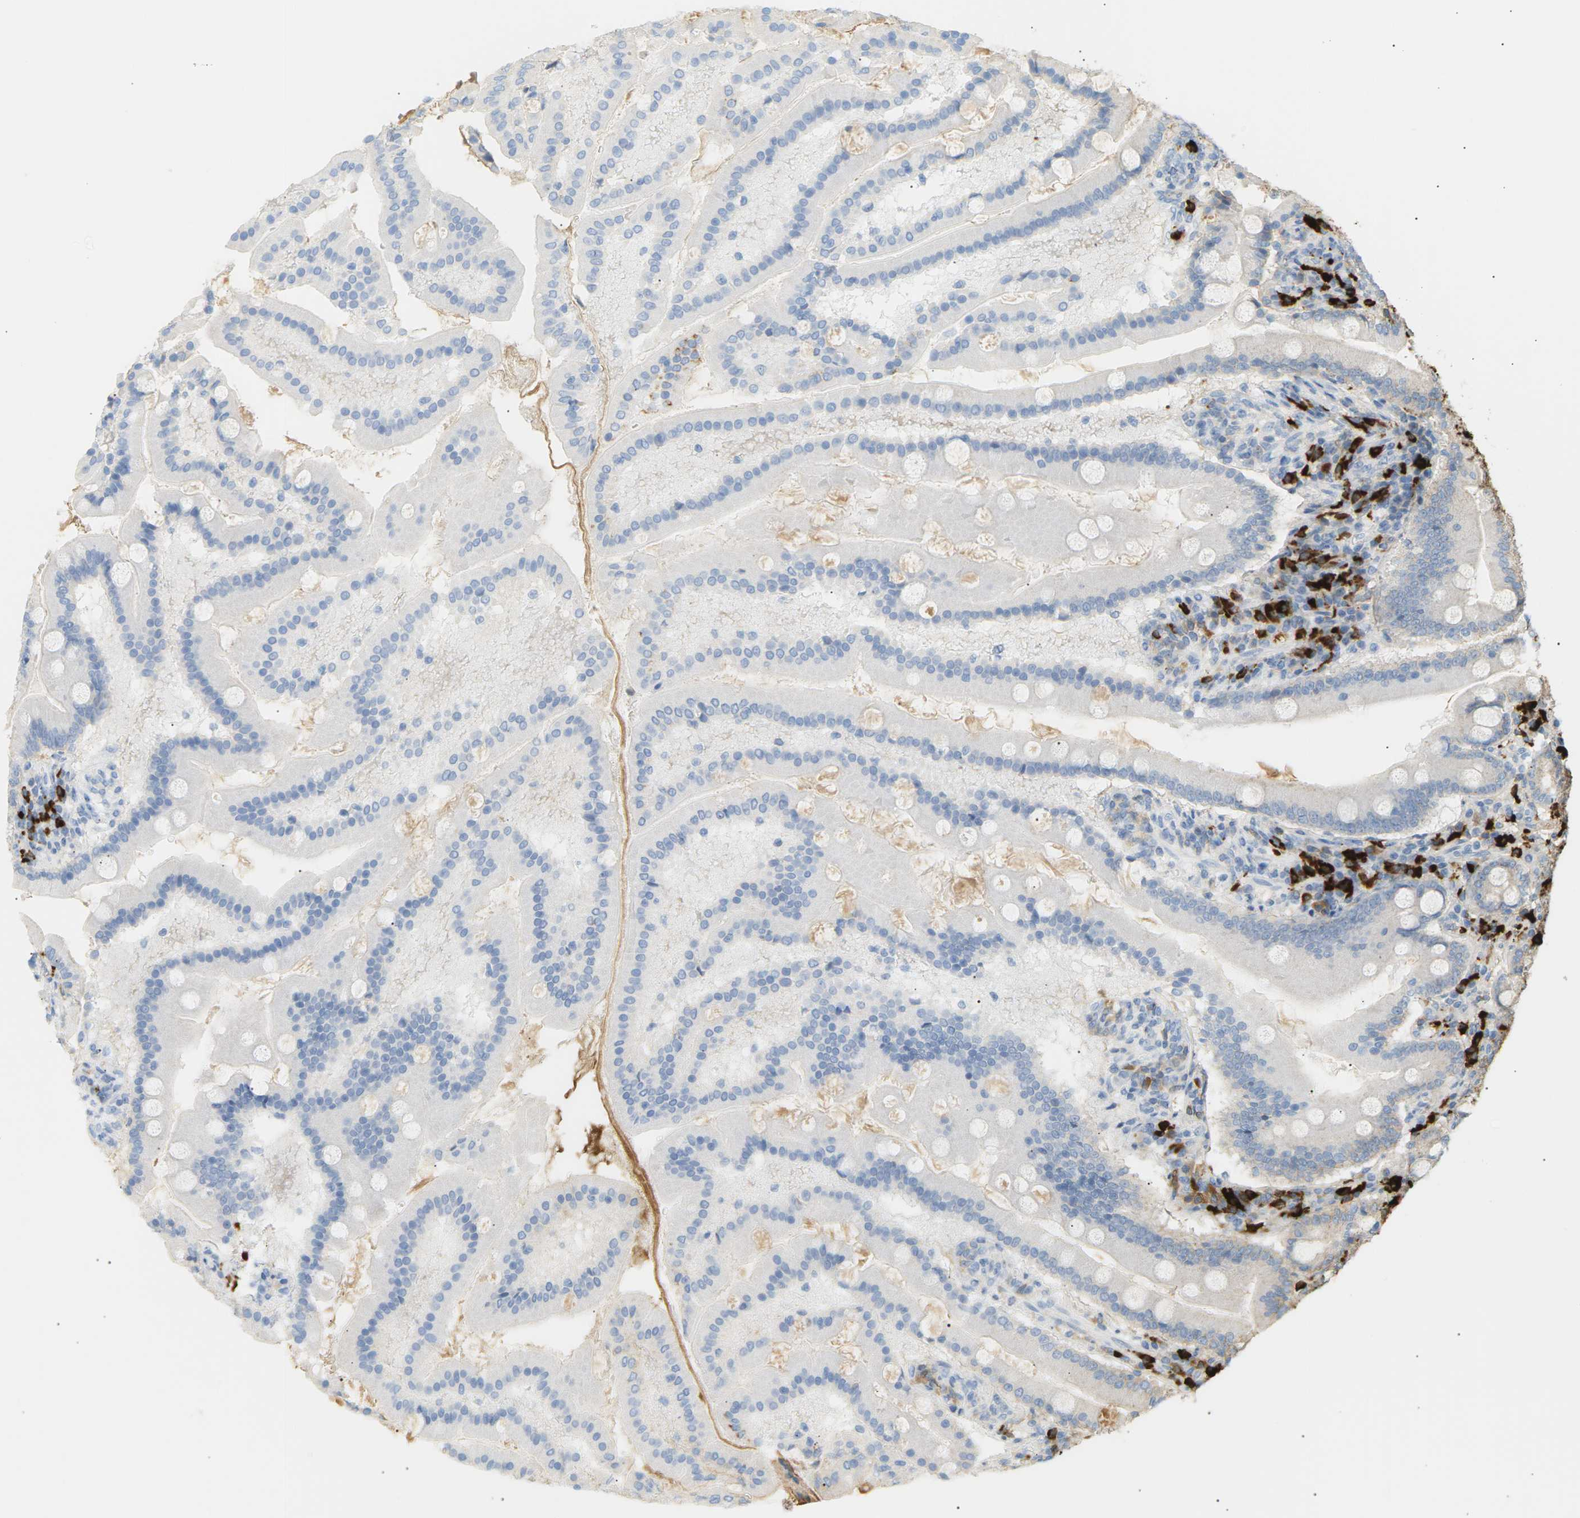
{"staining": {"intensity": "negative", "quantity": "none", "location": "none"}, "tissue": "duodenum", "cell_type": "Glandular cells", "image_type": "normal", "snomed": [{"axis": "morphology", "description": "Normal tissue, NOS"}, {"axis": "topography", "description": "Duodenum"}], "caption": "IHC micrograph of benign duodenum: human duodenum stained with DAB (3,3'-diaminobenzidine) exhibits no significant protein staining in glandular cells. (Brightfield microscopy of DAB IHC at high magnification).", "gene": "IGLC3", "patient": {"sex": "male", "age": 50}}